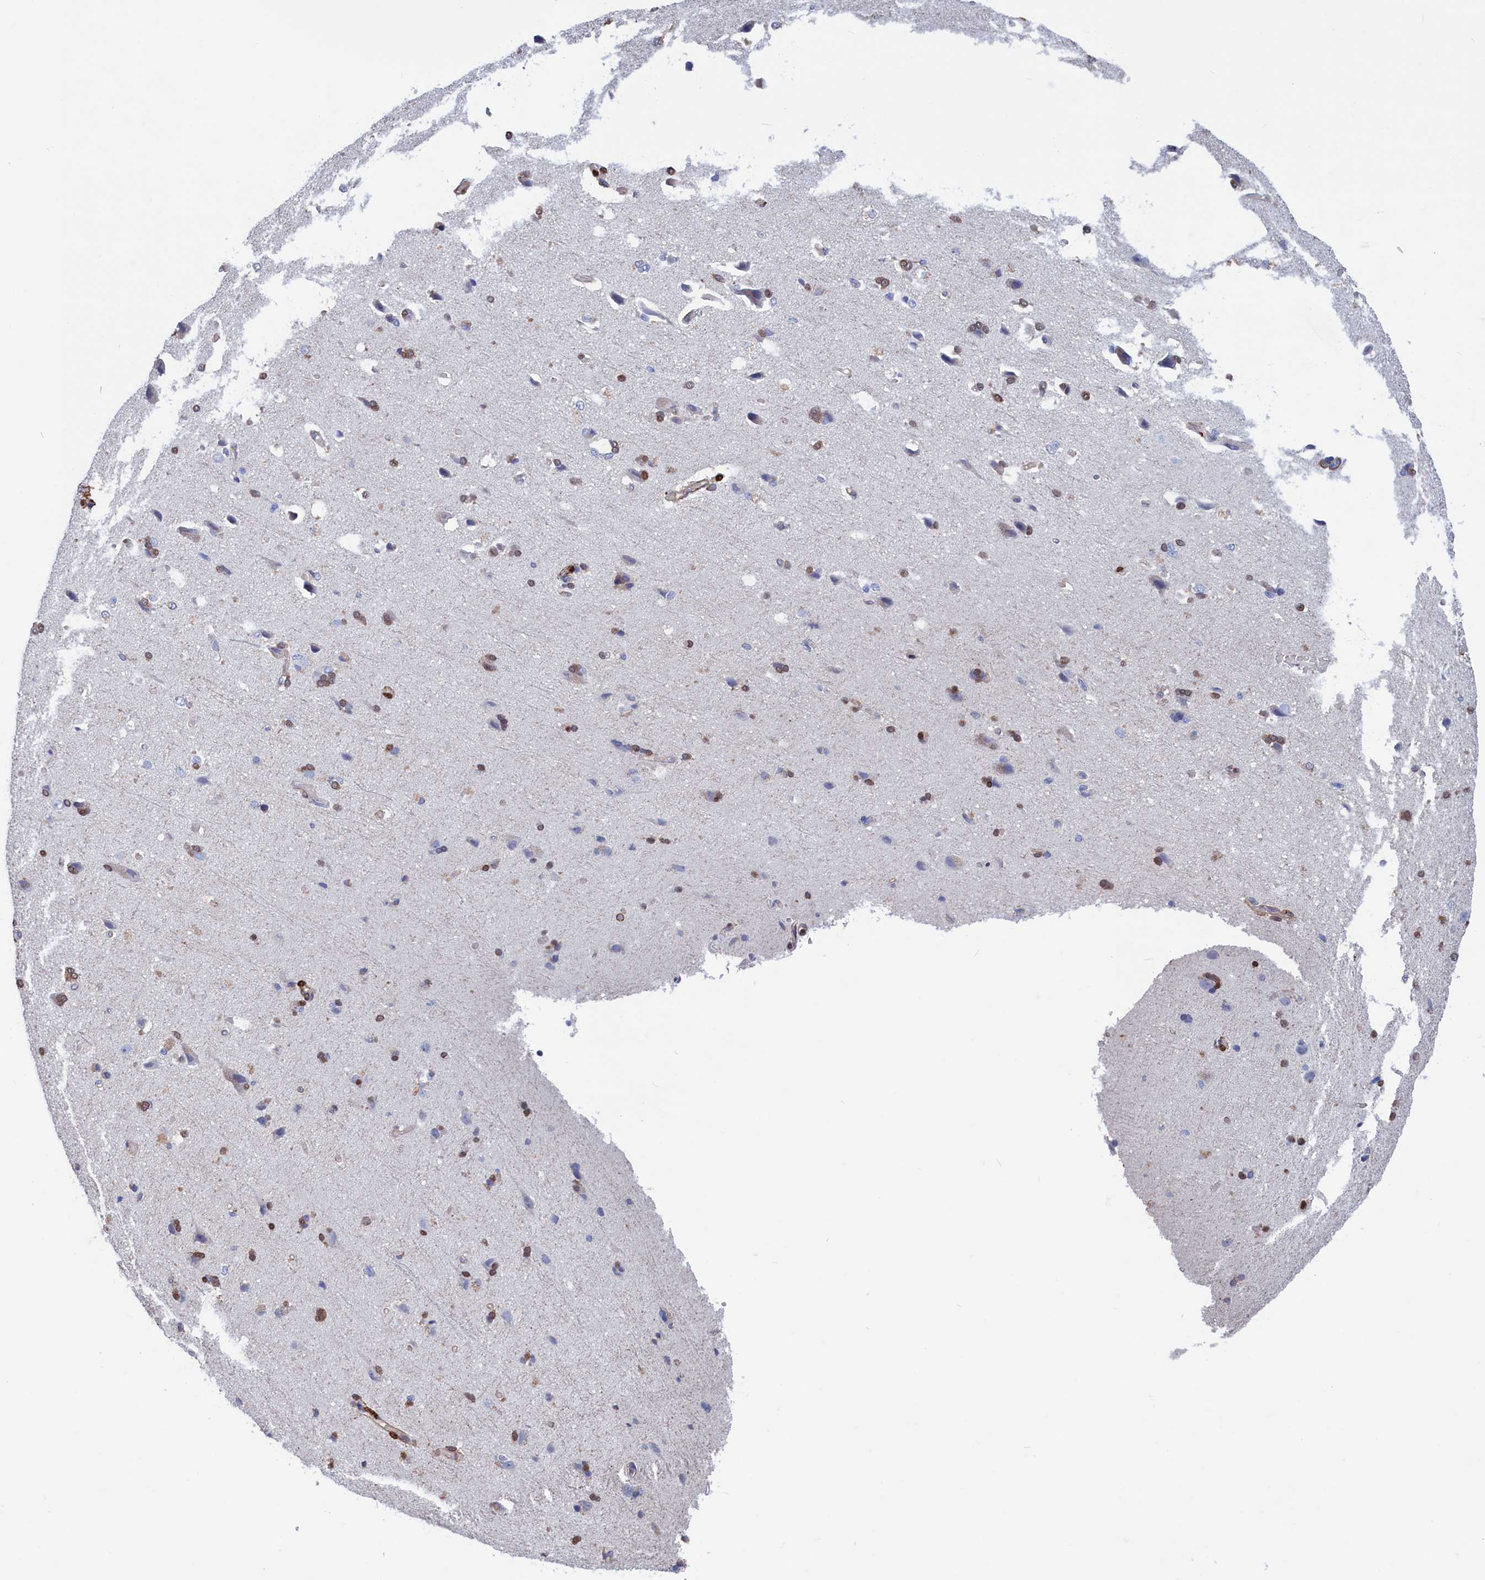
{"staining": {"intensity": "negative", "quantity": "none", "location": "none"}, "tissue": "cerebral cortex", "cell_type": "Endothelial cells", "image_type": "normal", "snomed": [{"axis": "morphology", "description": "Normal tissue, NOS"}, {"axis": "topography", "description": "Cerebral cortex"}], "caption": "IHC micrograph of normal cerebral cortex: cerebral cortex stained with DAB (3,3'-diaminobenzidine) exhibits no significant protein staining in endothelial cells.", "gene": "CRIP1", "patient": {"sex": "male", "age": 62}}